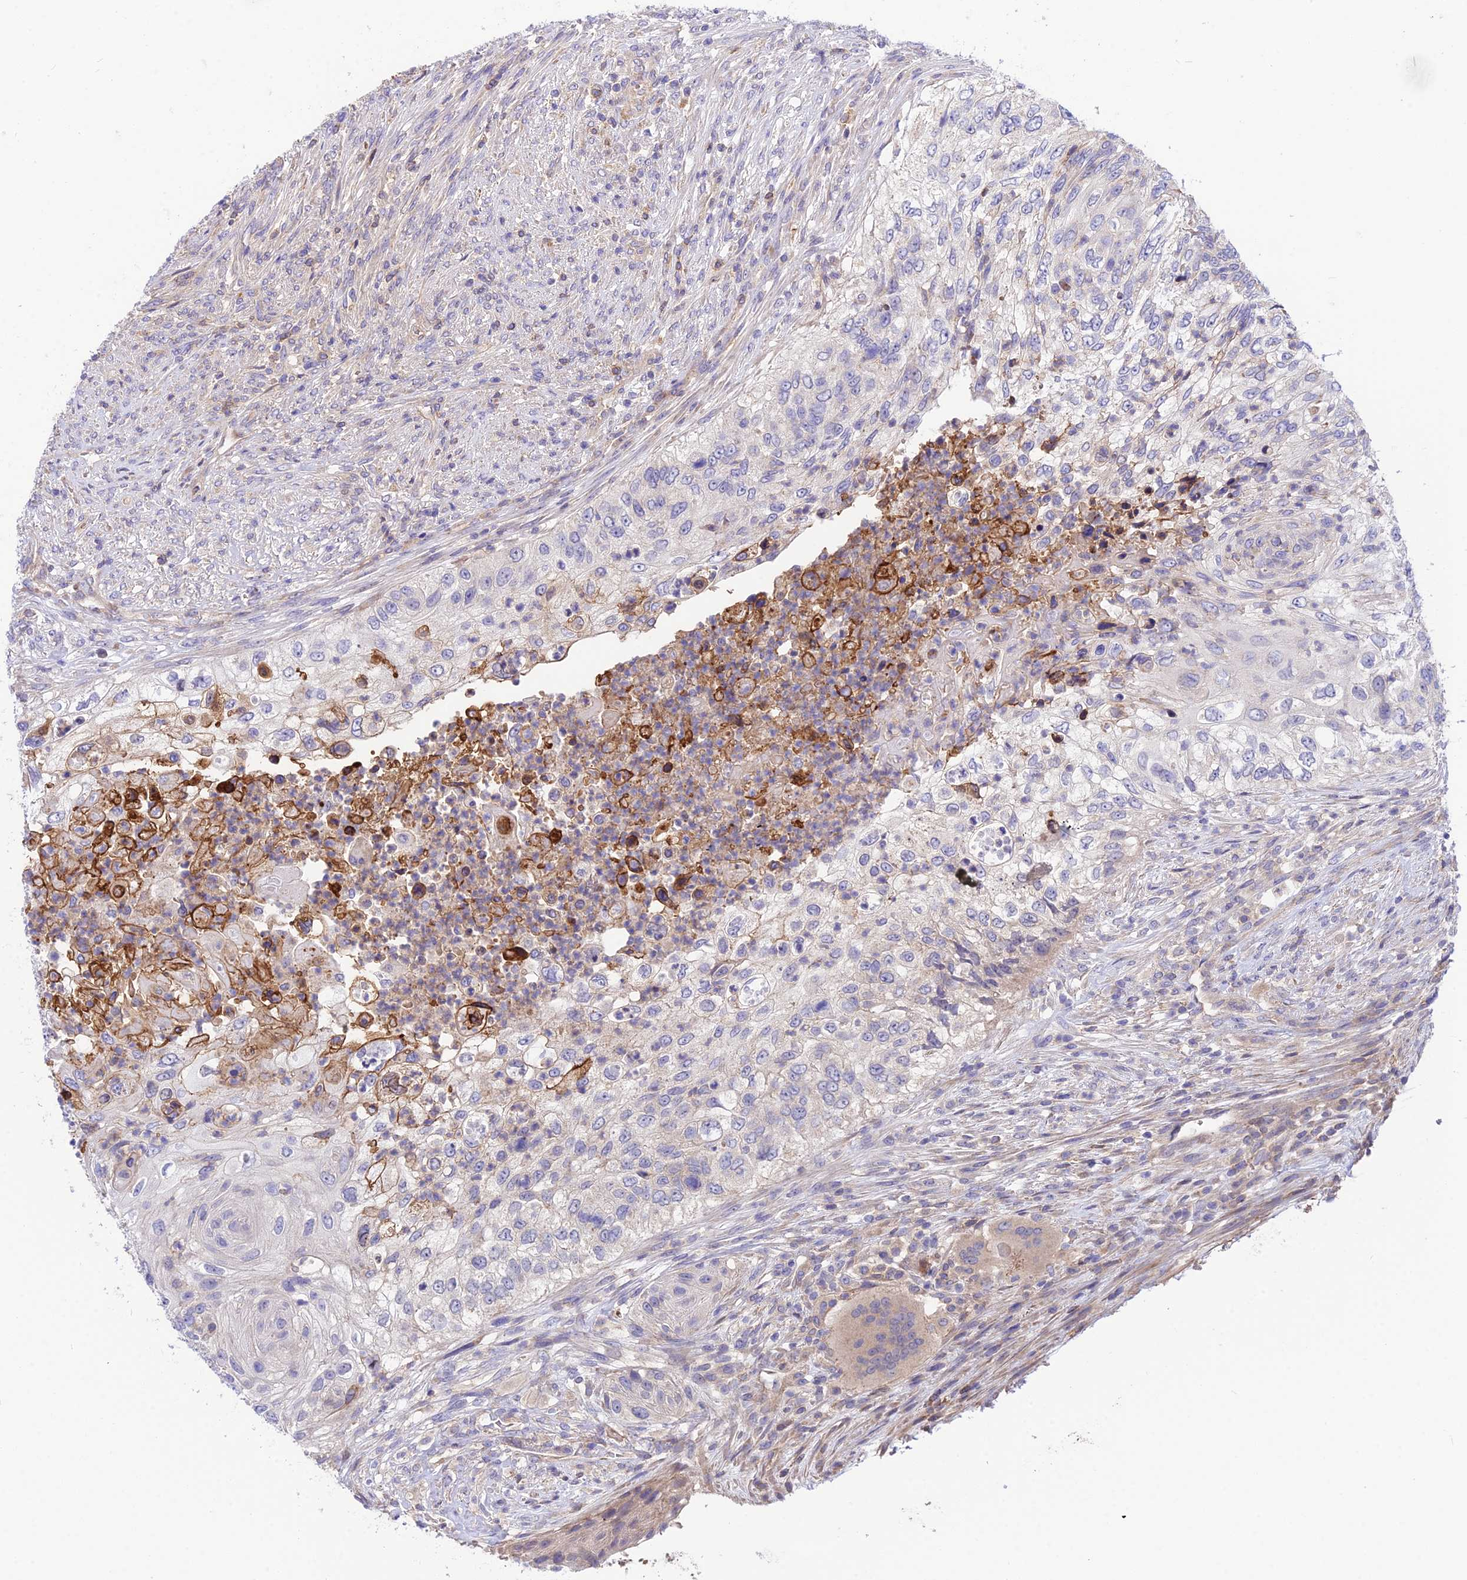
{"staining": {"intensity": "negative", "quantity": "none", "location": "none"}, "tissue": "urothelial cancer", "cell_type": "Tumor cells", "image_type": "cancer", "snomed": [{"axis": "morphology", "description": "Urothelial carcinoma, High grade"}, {"axis": "topography", "description": "Urinary bladder"}], "caption": "The micrograph shows no staining of tumor cells in urothelial carcinoma (high-grade).", "gene": "TRIM43B", "patient": {"sex": "female", "age": 60}}